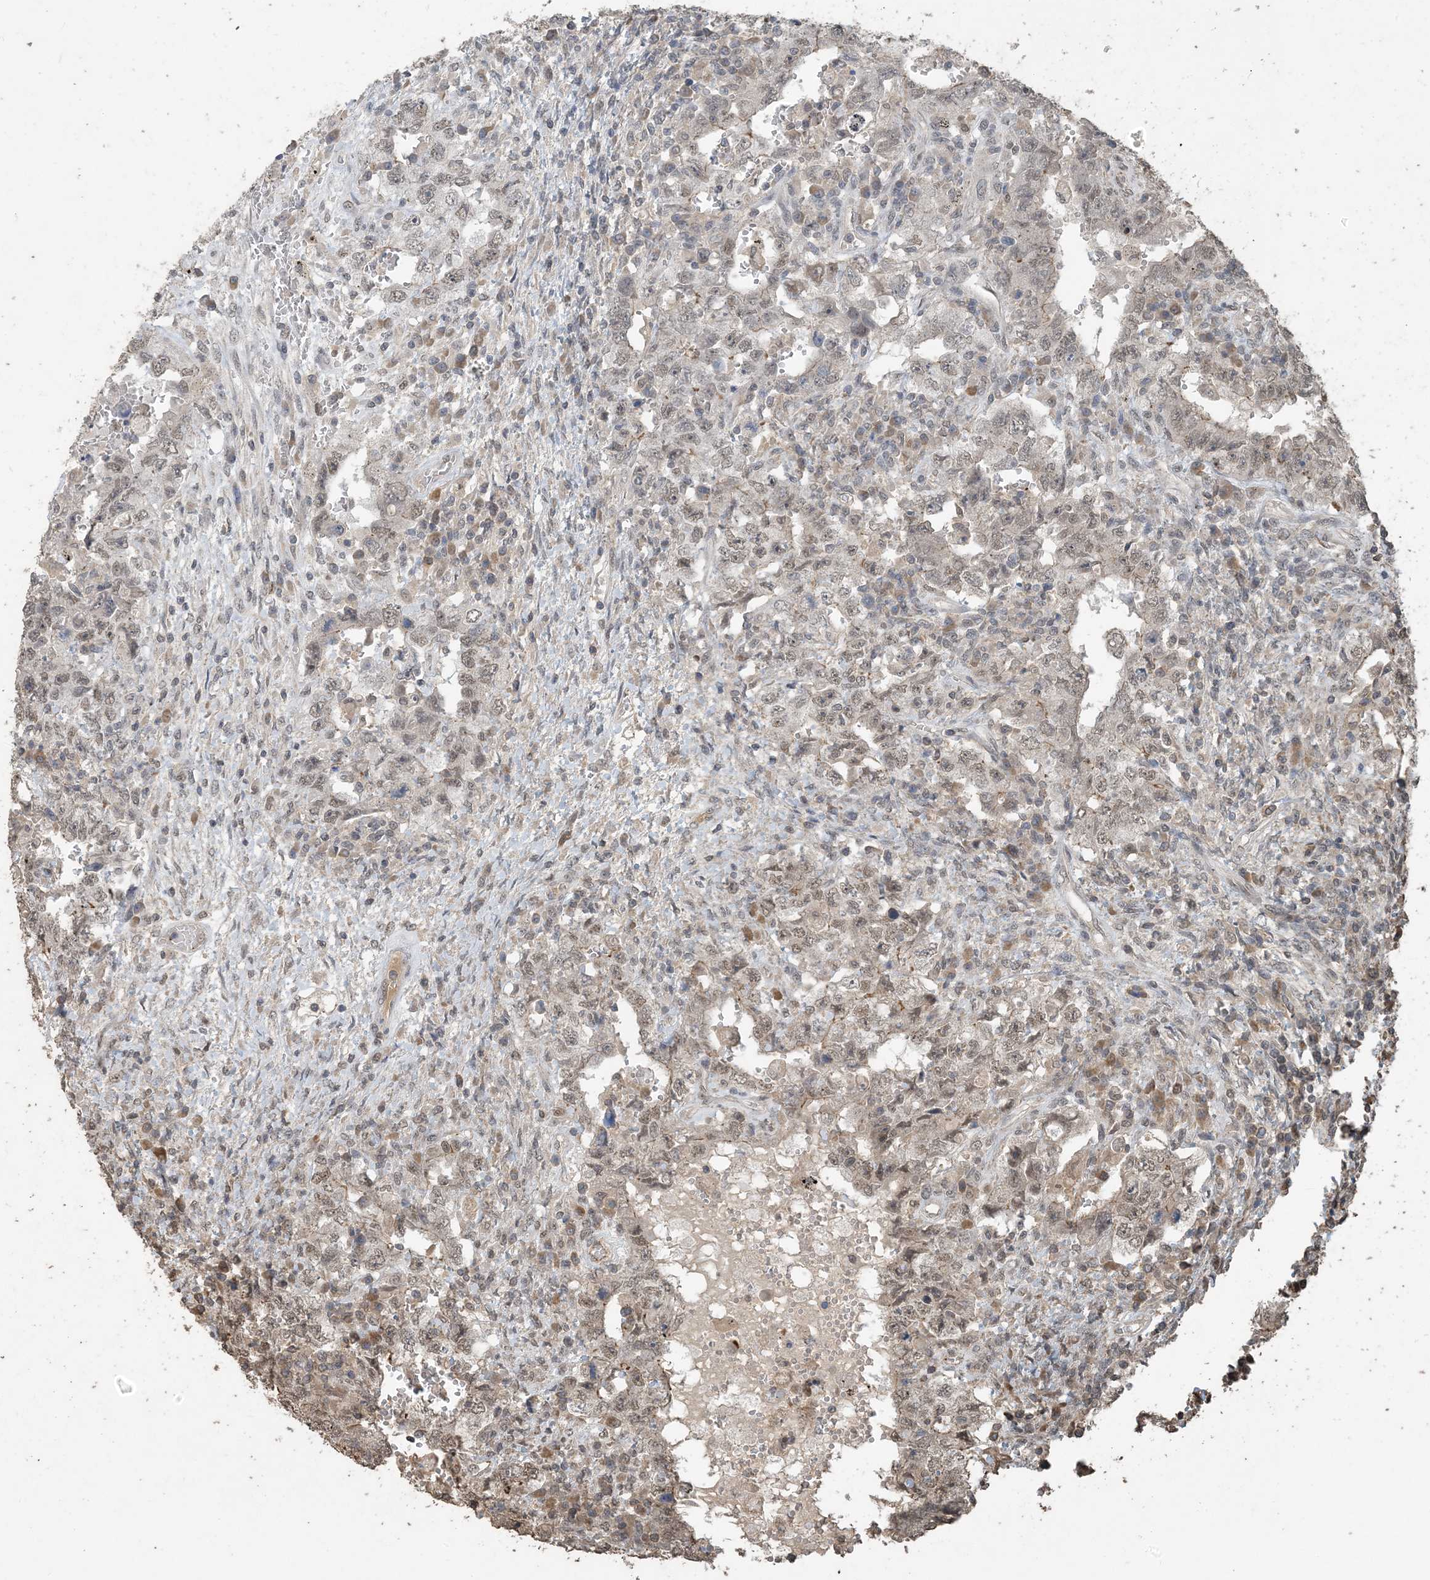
{"staining": {"intensity": "weak", "quantity": ">75%", "location": "nuclear"}, "tissue": "testis cancer", "cell_type": "Tumor cells", "image_type": "cancer", "snomed": [{"axis": "morphology", "description": "Carcinoma, Embryonal, NOS"}, {"axis": "topography", "description": "Testis"}], "caption": "DAB immunohistochemical staining of testis cancer (embryonal carcinoma) exhibits weak nuclear protein expression in about >75% of tumor cells.", "gene": "ZC3H12A", "patient": {"sex": "male", "age": 26}}